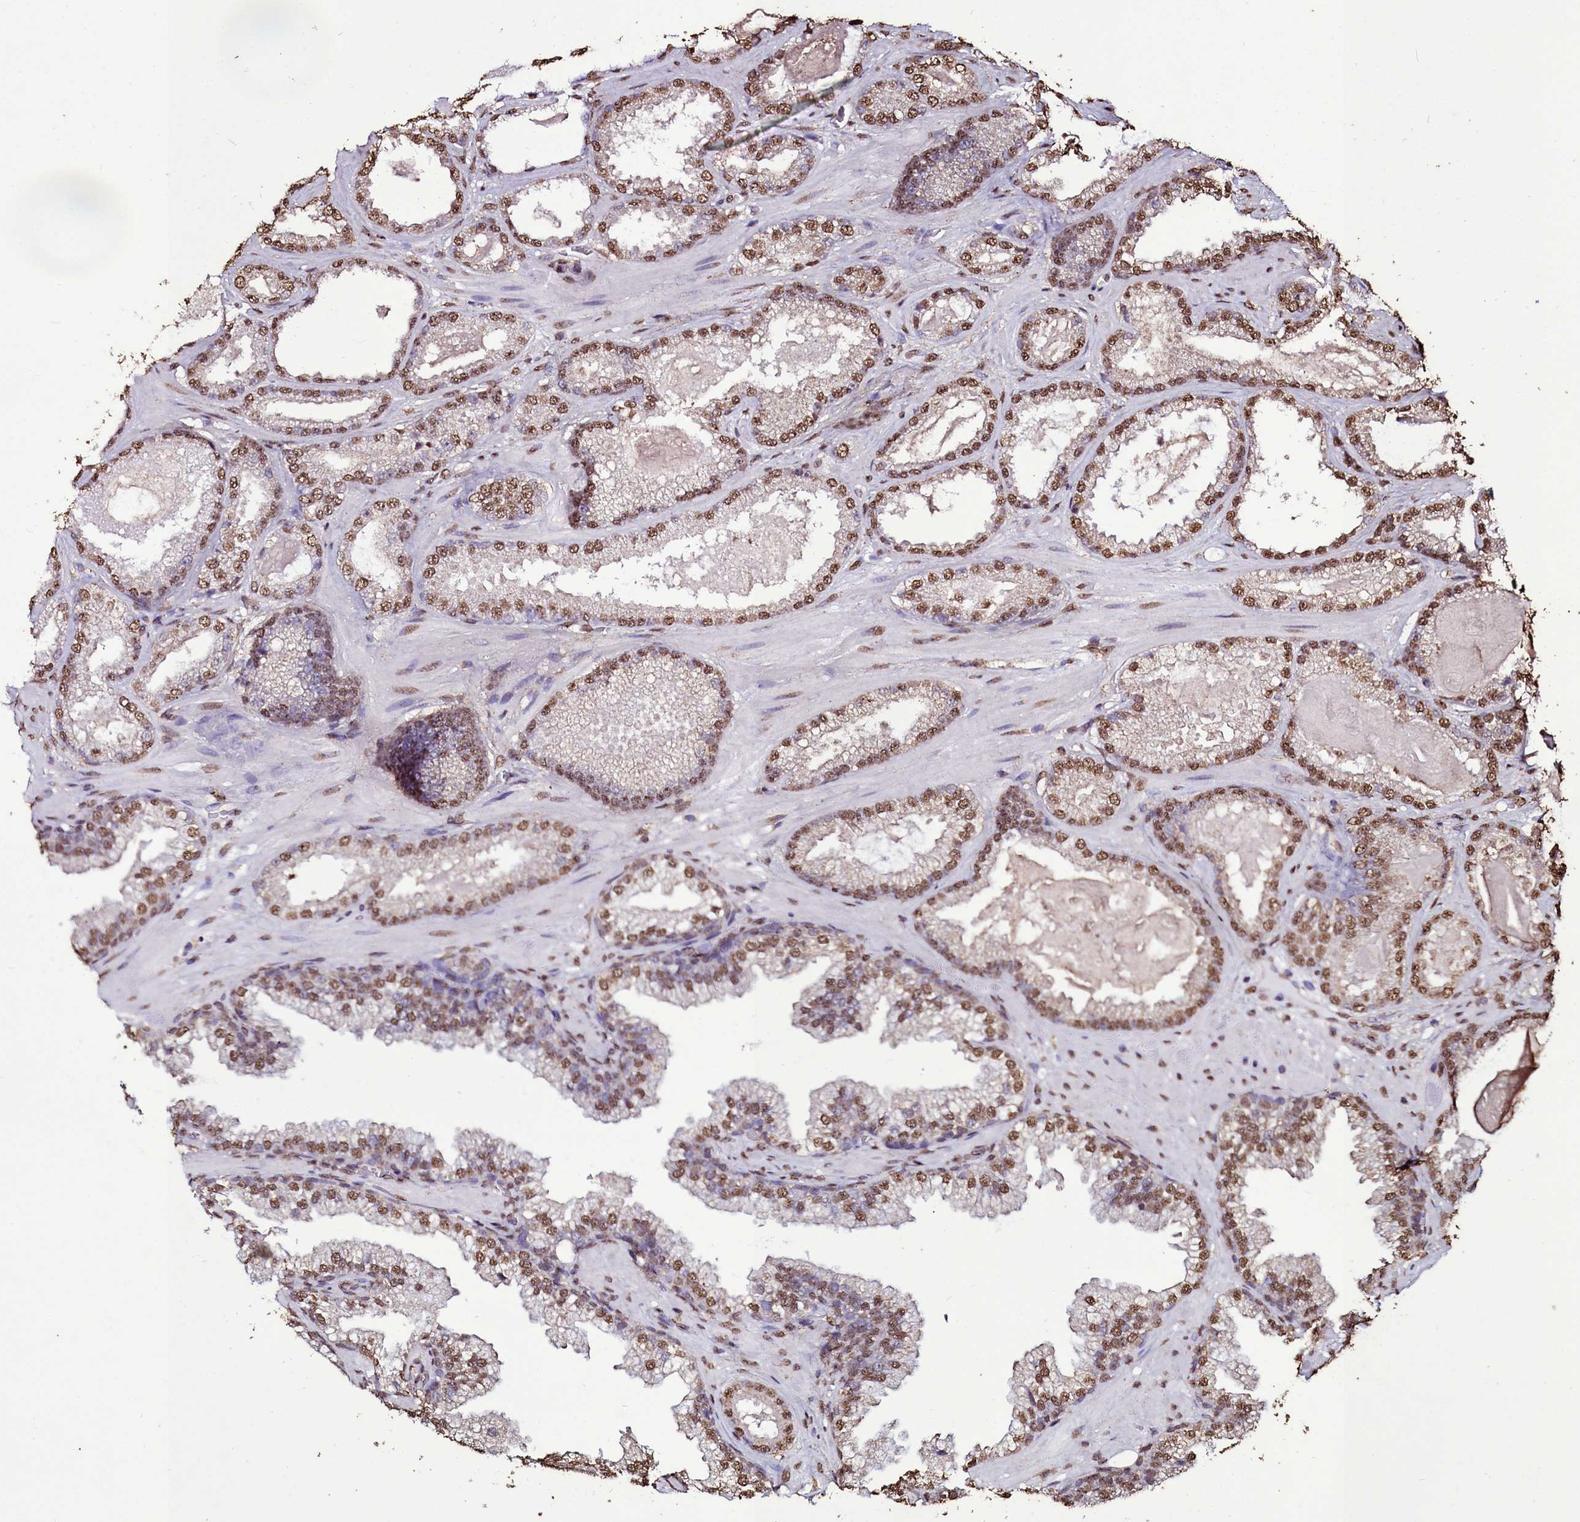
{"staining": {"intensity": "moderate", "quantity": ">75%", "location": "nuclear"}, "tissue": "prostate cancer", "cell_type": "Tumor cells", "image_type": "cancer", "snomed": [{"axis": "morphology", "description": "Adenocarcinoma, Low grade"}, {"axis": "topography", "description": "Prostate"}], "caption": "Adenocarcinoma (low-grade) (prostate) was stained to show a protein in brown. There is medium levels of moderate nuclear expression in approximately >75% of tumor cells. (IHC, brightfield microscopy, high magnification).", "gene": "TRIP6", "patient": {"sex": "male", "age": 57}}